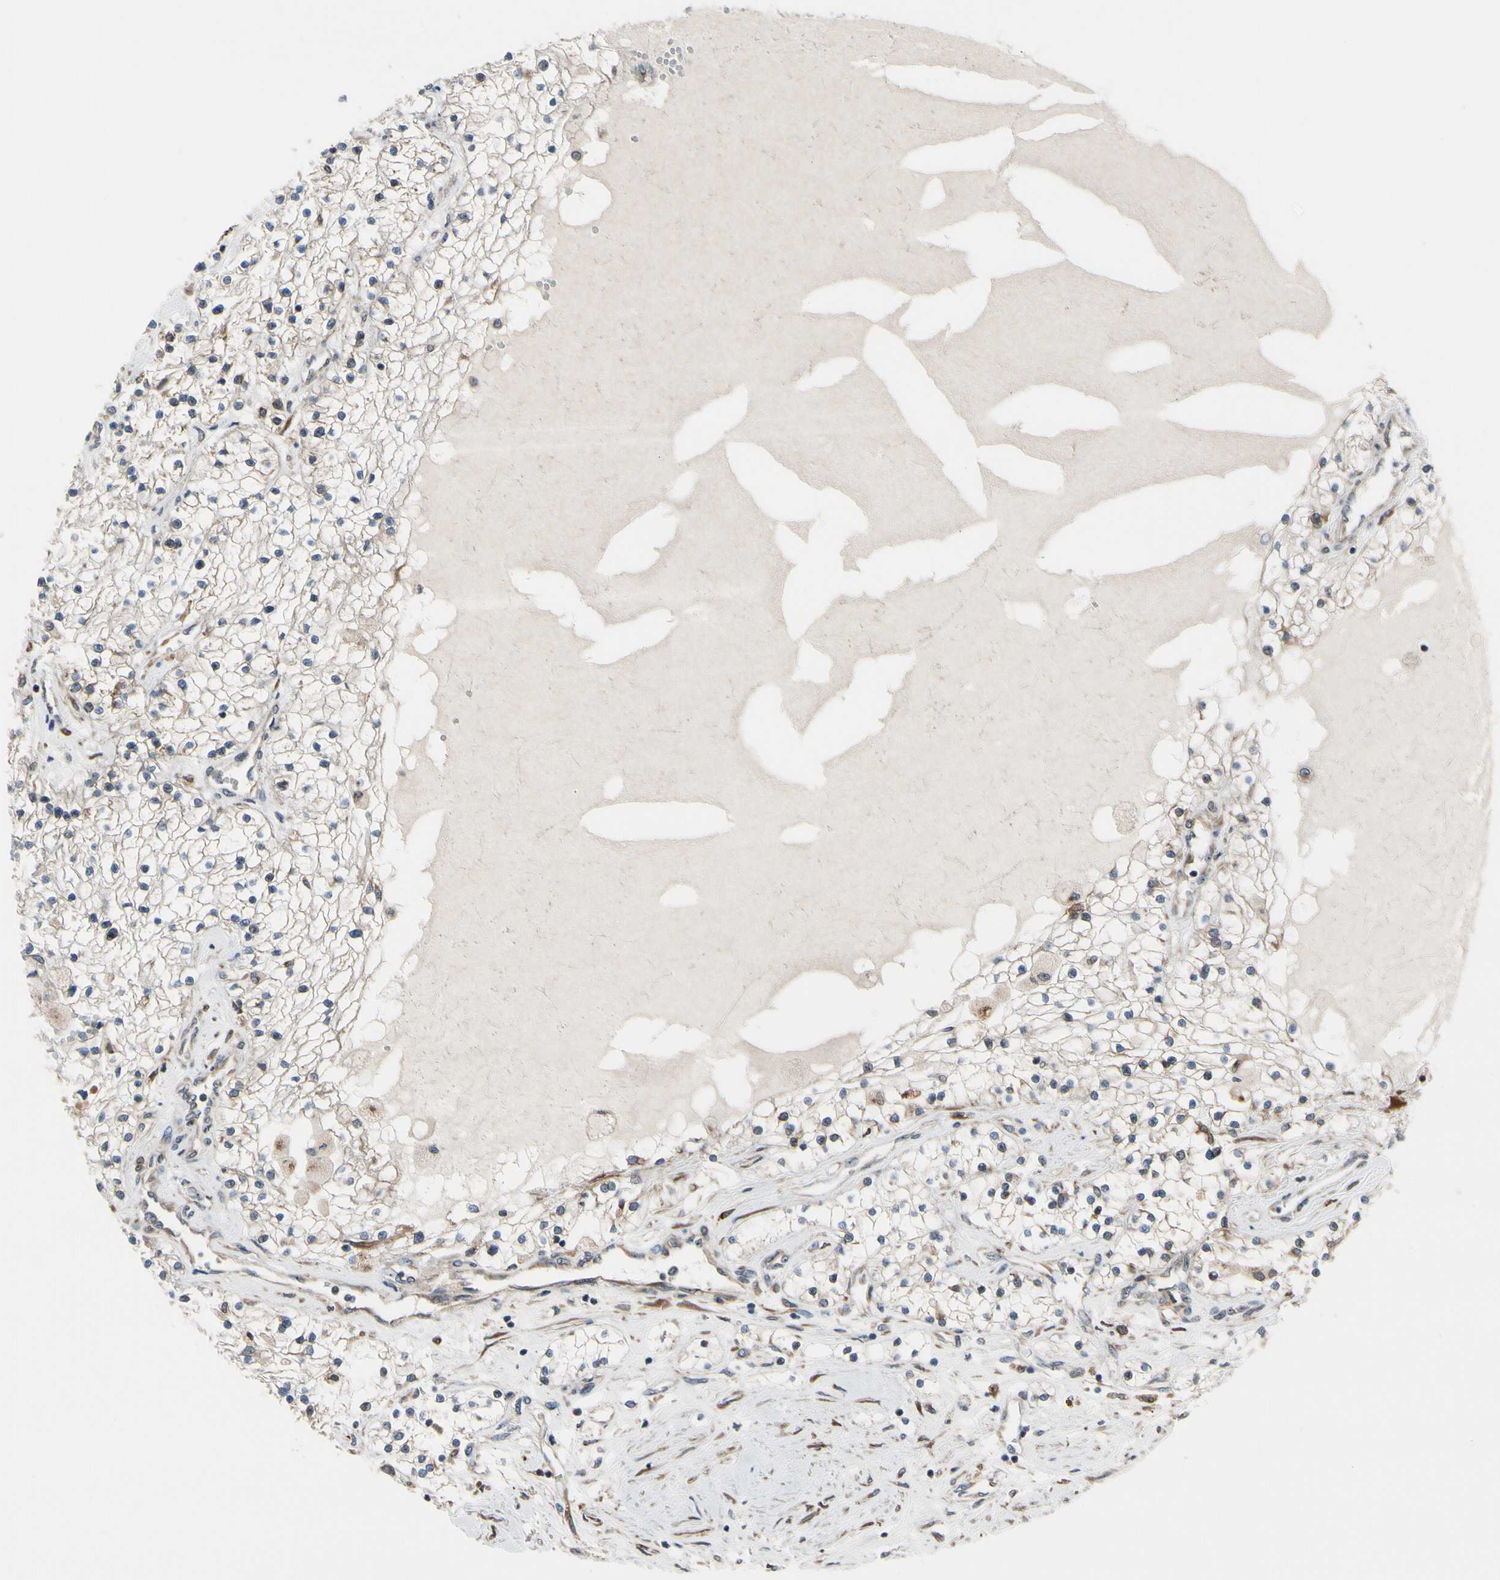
{"staining": {"intensity": "weak", "quantity": ">75%", "location": "cytoplasmic/membranous"}, "tissue": "renal cancer", "cell_type": "Tumor cells", "image_type": "cancer", "snomed": [{"axis": "morphology", "description": "Adenocarcinoma, NOS"}, {"axis": "topography", "description": "Kidney"}], "caption": "Protein staining of adenocarcinoma (renal) tissue demonstrates weak cytoplasmic/membranous expression in about >75% of tumor cells.", "gene": "TMED7", "patient": {"sex": "male", "age": 68}}